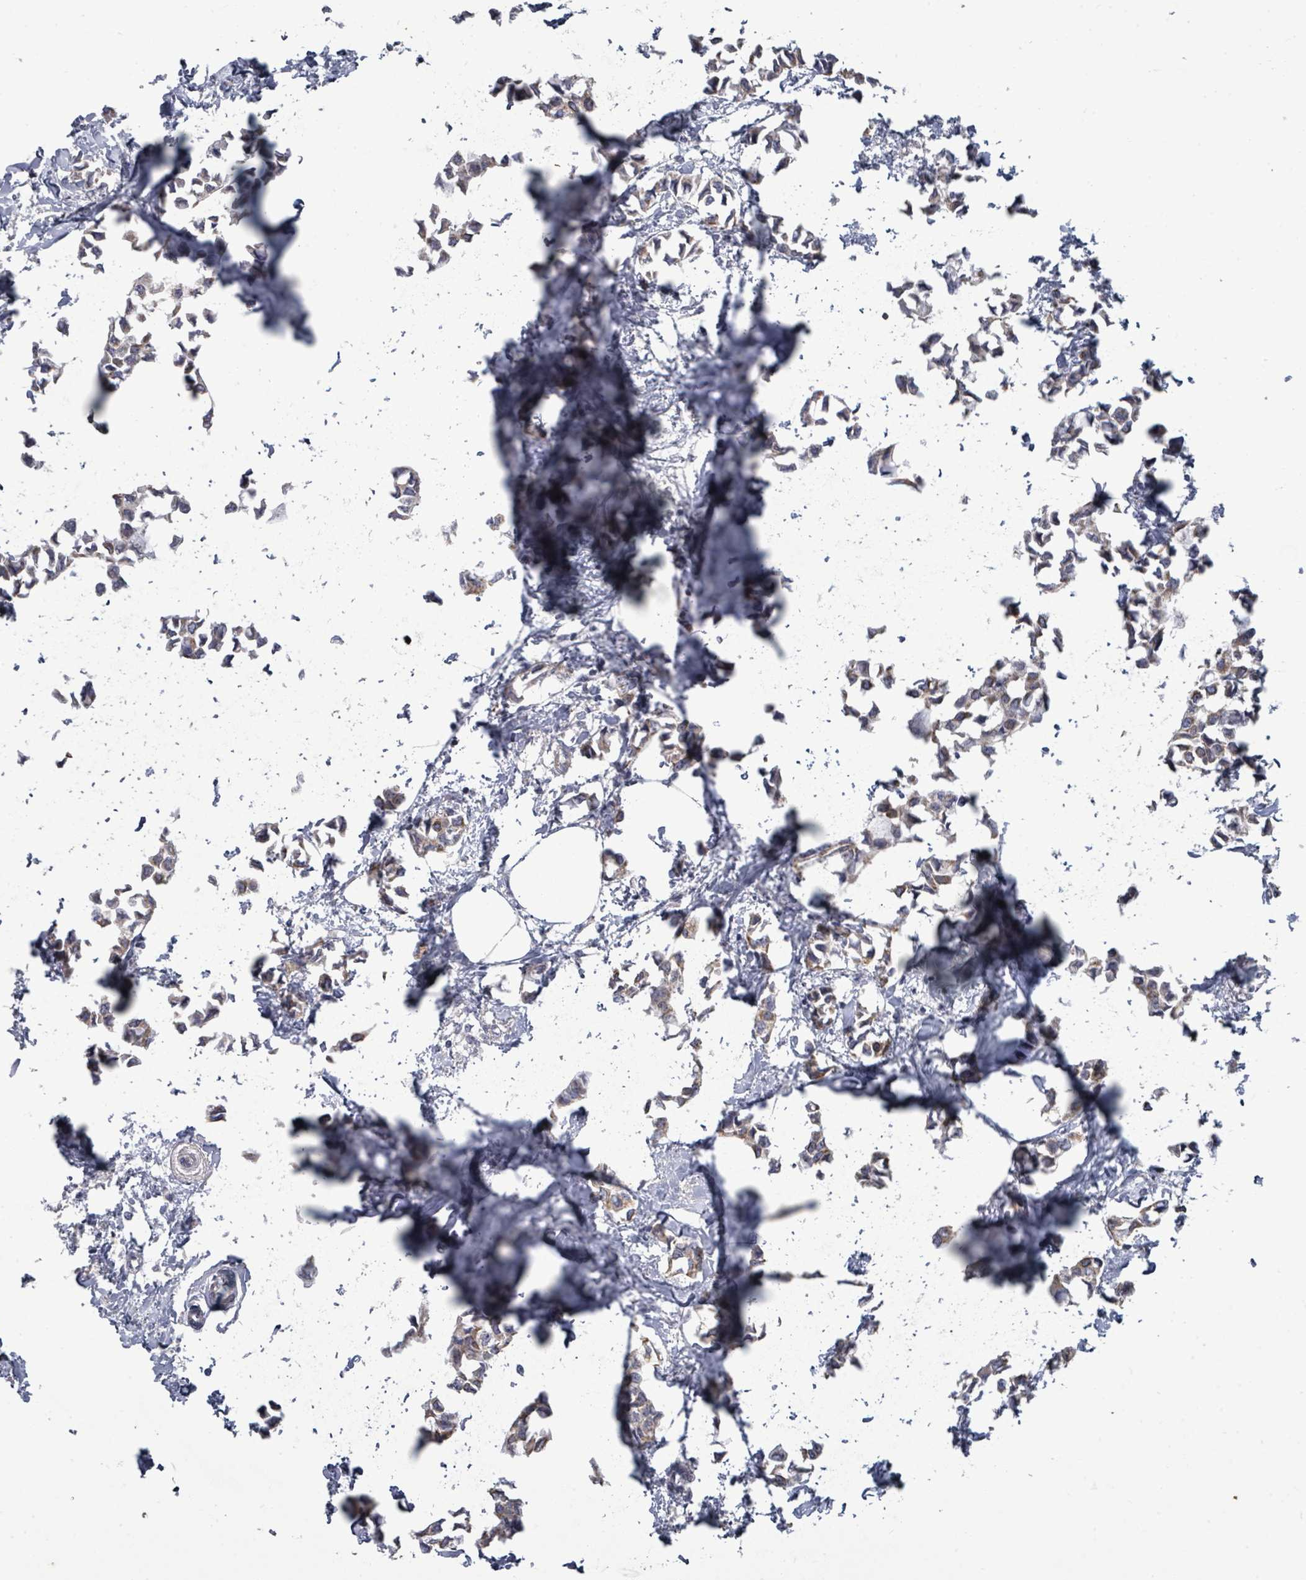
{"staining": {"intensity": "weak", "quantity": ">75%", "location": "cytoplasmic/membranous"}, "tissue": "breast cancer", "cell_type": "Tumor cells", "image_type": "cancer", "snomed": [{"axis": "morphology", "description": "Duct carcinoma"}, {"axis": "topography", "description": "Breast"}], "caption": "Breast cancer (infiltrating ductal carcinoma) stained with IHC reveals weak cytoplasmic/membranous staining in approximately >75% of tumor cells.", "gene": "ASB12", "patient": {"sex": "female", "age": 73}}